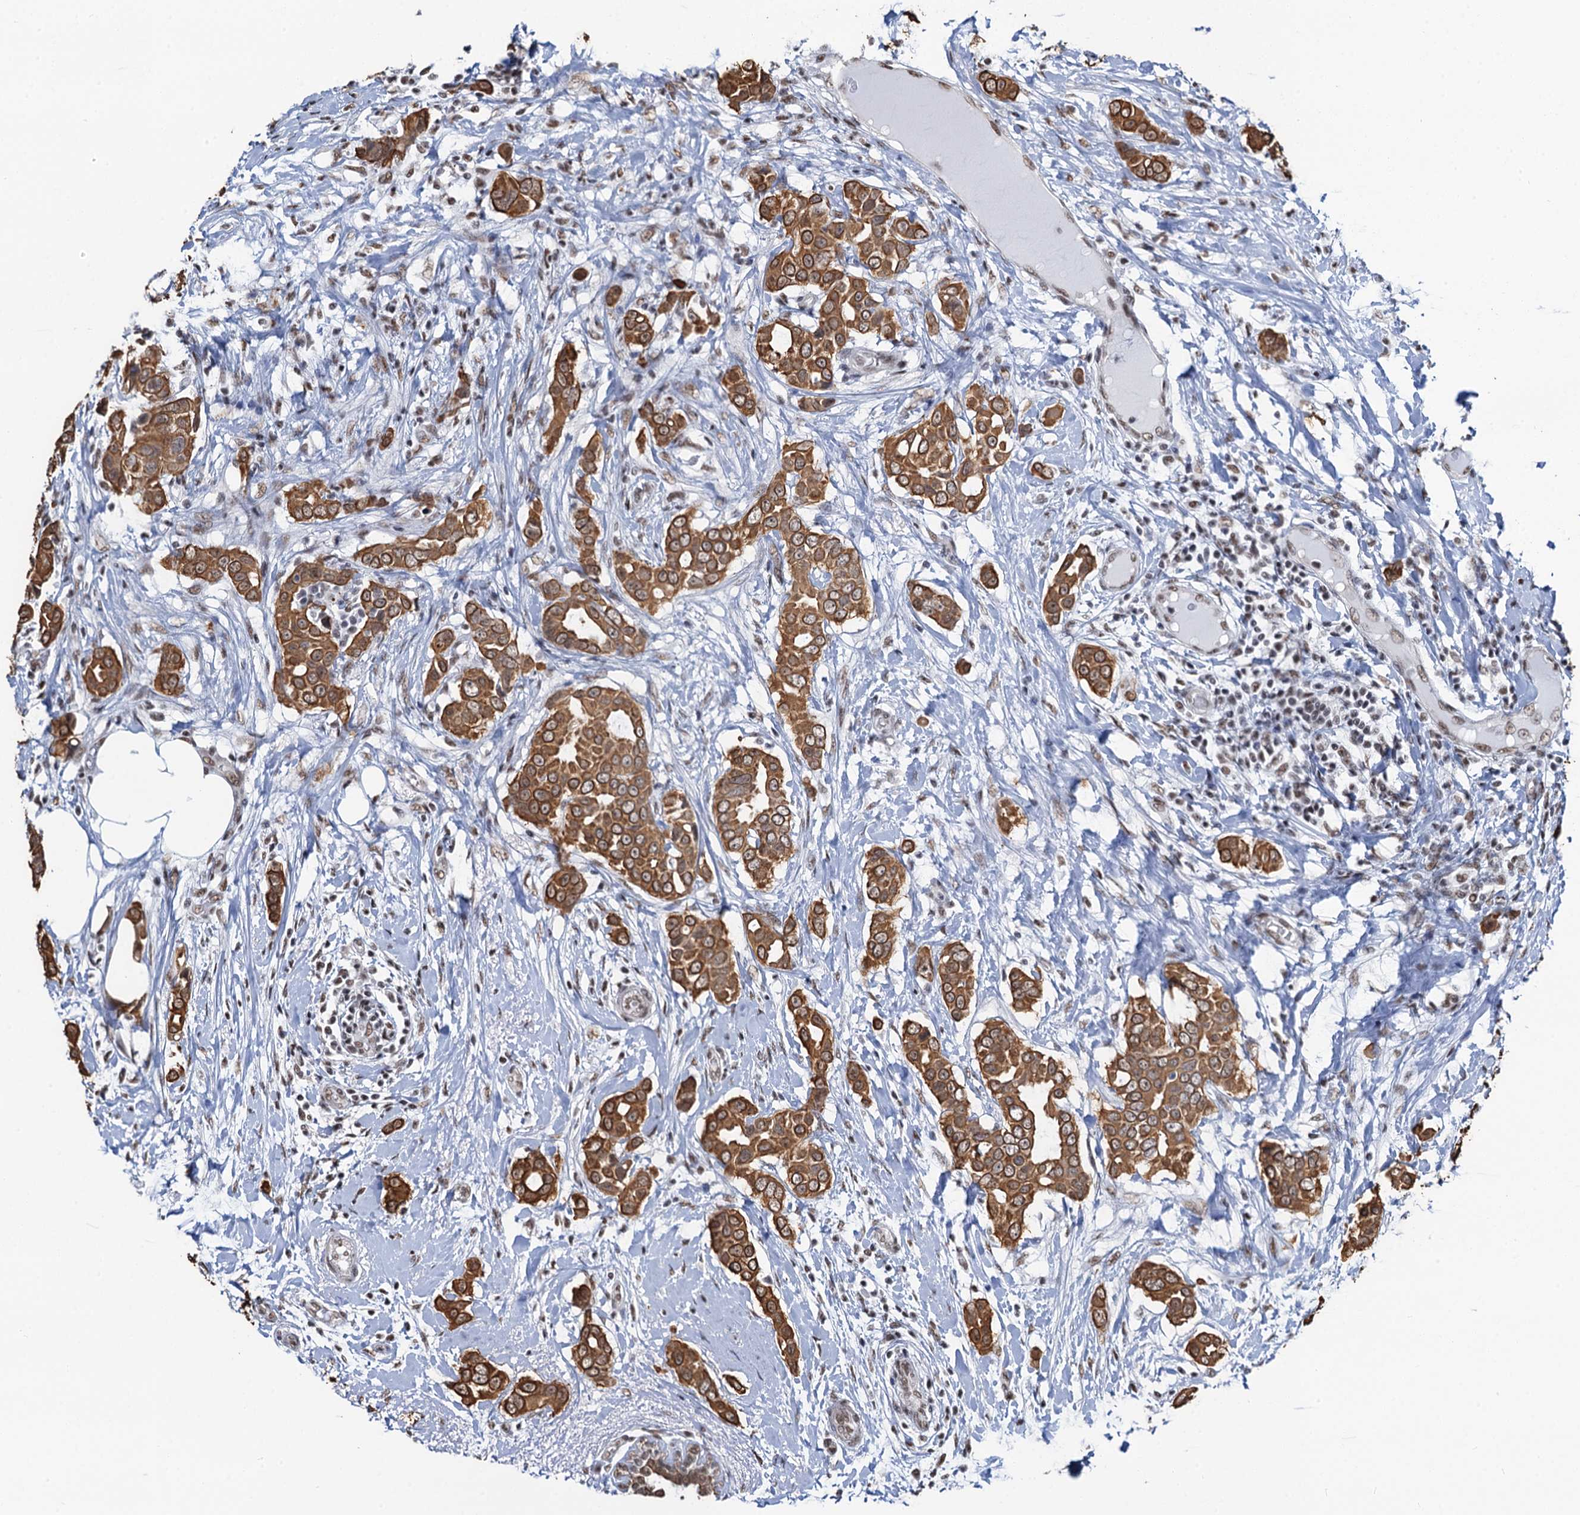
{"staining": {"intensity": "strong", "quantity": ">75%", "location": "cytoplasmic/membranous"}, "tissue": "breast cancer", "cell_type": "Tumor cells", "image_type": "cancer", "snomed": [{"axis": "morphology", "description": "Lobular carcinoma"}, {"axis": "topography", "description": "Breast"}], "caption": "A high amount of strong cytoplasmic/membranous staining is identified in about >75% of tumor cells in lobular carcinoma (breast) tissue. Ihc stains the protein in brown and the nuclei are stained blue.", "gene": "ZNF609", "patient": {"sex": "female", "age": 51}}